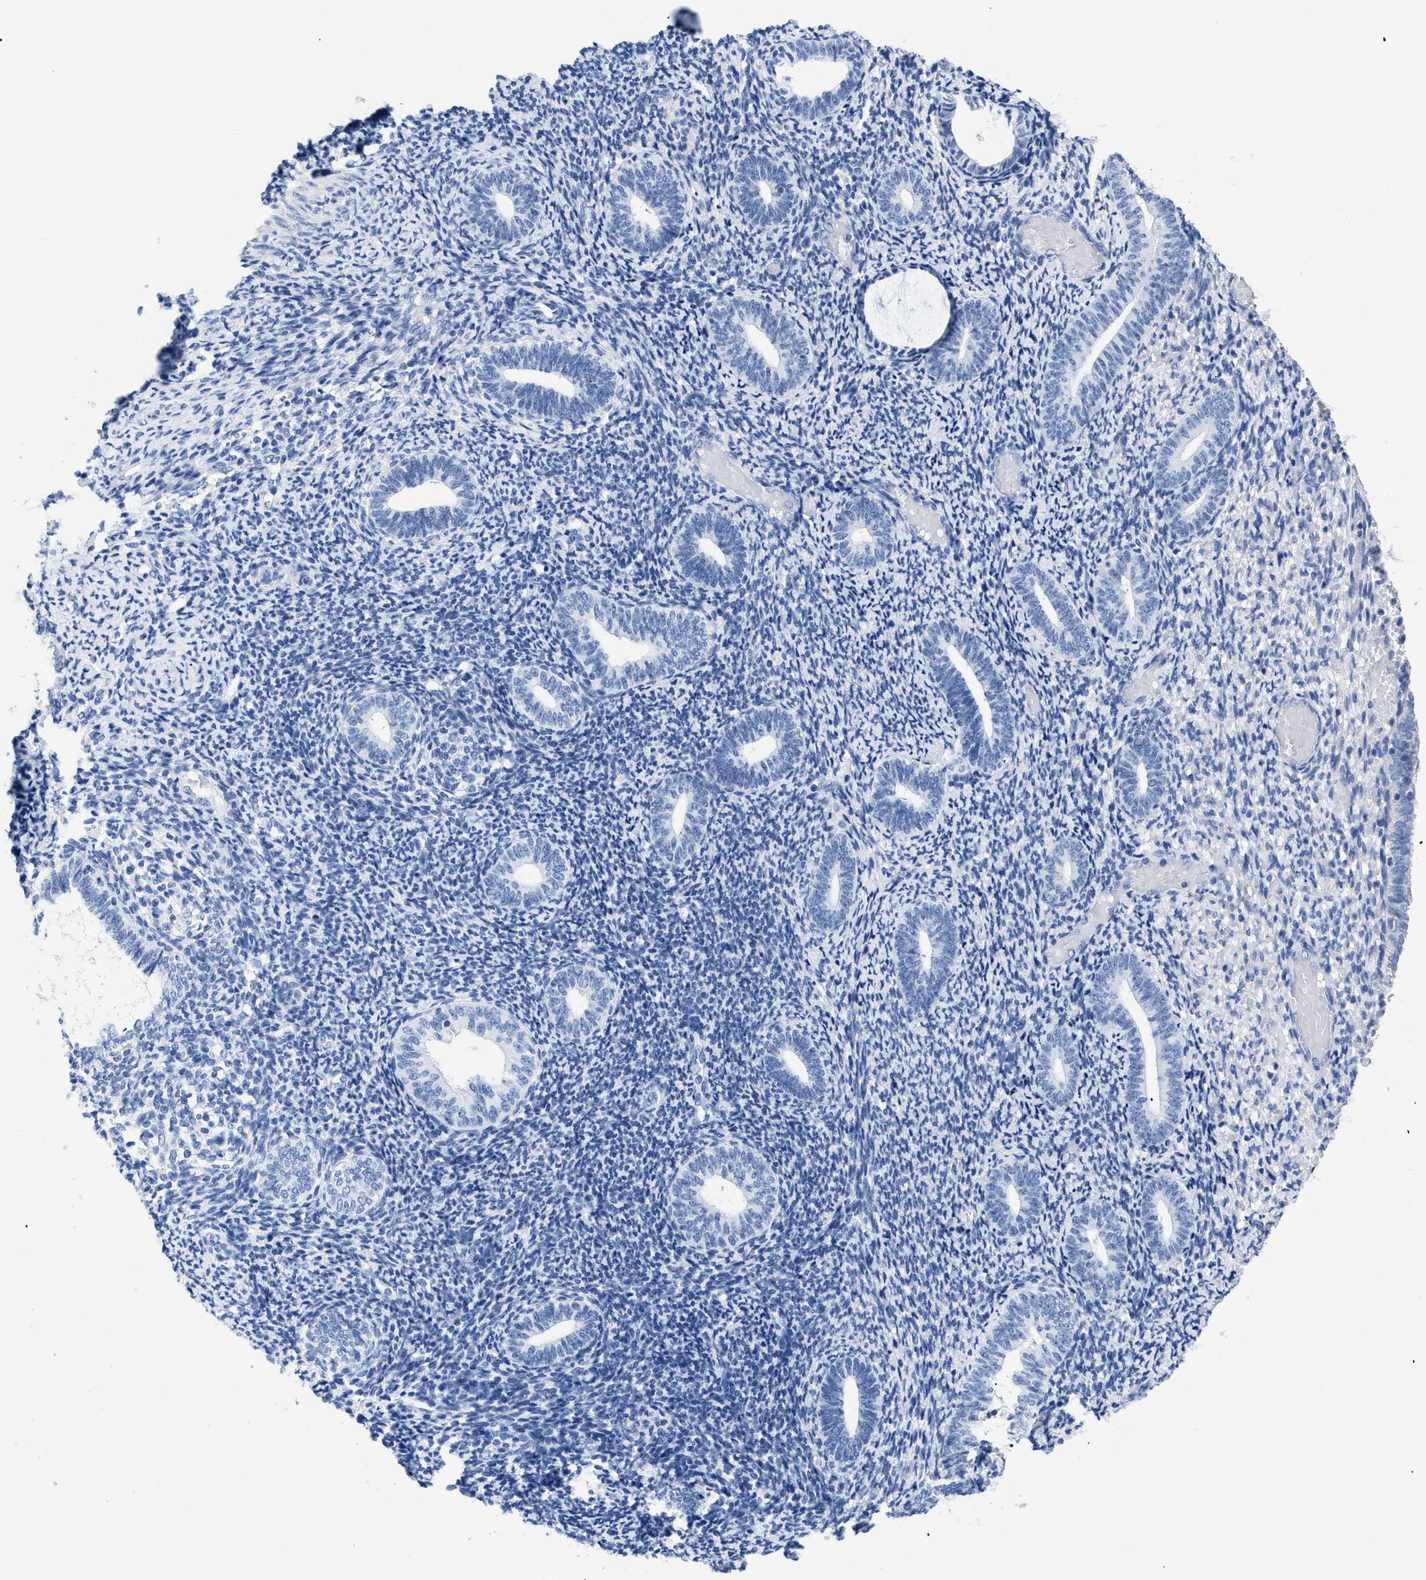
{"staining": {"intensity": "negative", "quantity": "none", "location": "none"}, "tissue": "endometrium", "cell_type": "Cells in endometrial stroma", "image_type": "normal", "snomed": [{"axis": "morphology", "description": "Normal tissue, NOS"}, {"axis": "topography", "description": "Endometrium"}], "caption": "Immunohistochemistry (IHC) histopathology image of unremarkable endometrium stained for a protein (brown), which reveals no staining in cells in endometrial stroma. (Brightfield microscopy of DAB immunohistochemistry (IHC) at high magnification).", "gene": "DLC1", "patient": {"sex": "female", "age": 66}}